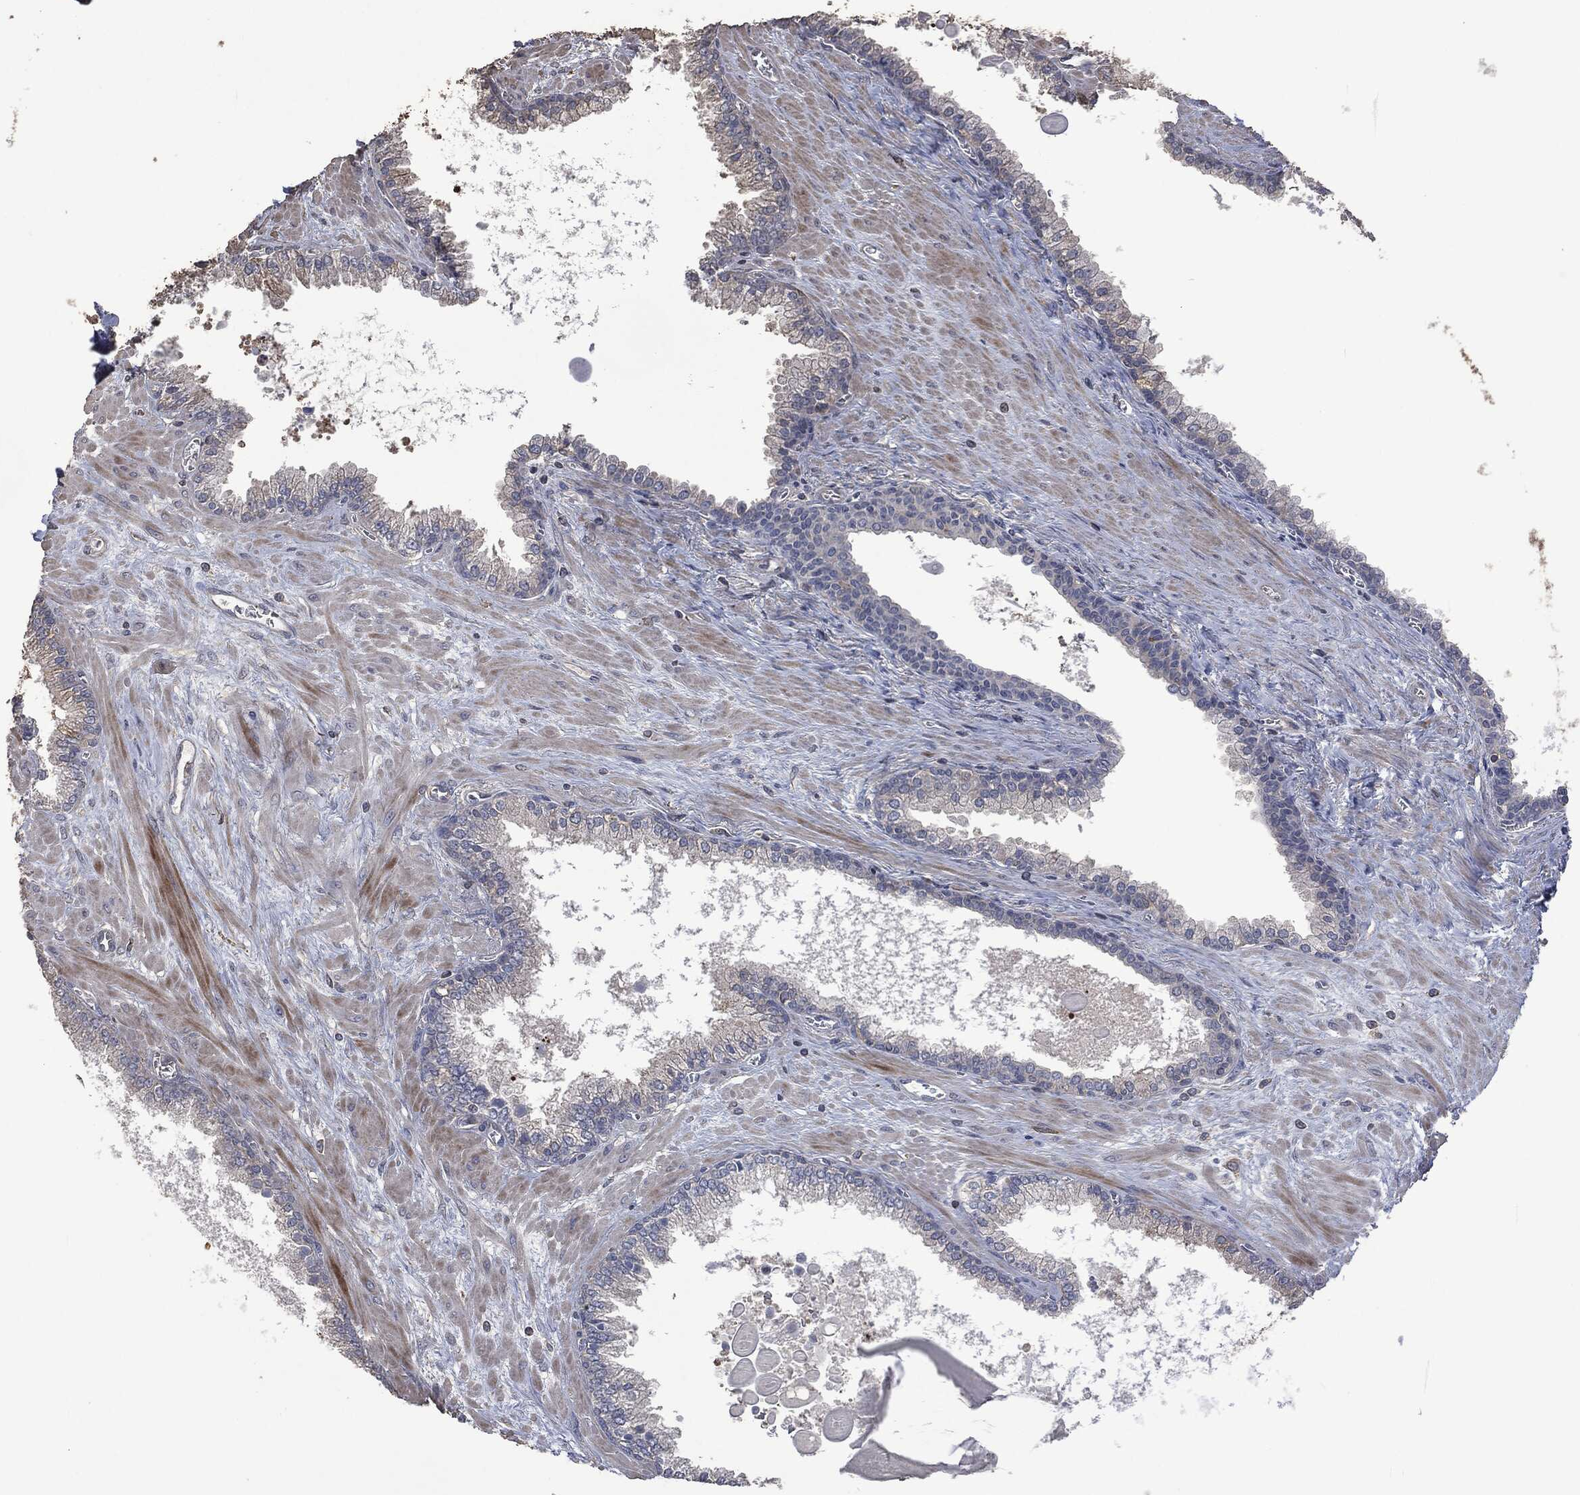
{"staining": {"intensity": "moderate", "quantity": "<25%", "location": "cytoplasmic/membranous"}, "tissue": "prostate cancer", "cell_type": "Tumor cells", "image_type": "cancer", "snomed": [{"axis": "morphology", "description": "Adenocarcinoma, NOS"}, {"axis": "topography", "description": "Prostate"}], "caption": "Brown immunohistochemical staining in prostate cancer reveals moderate cytoplasmic/membranous positivity in approximately <25% of tumor cells.", "gene": "MSLN", "patient": {"sex": "male", "age": 56}}